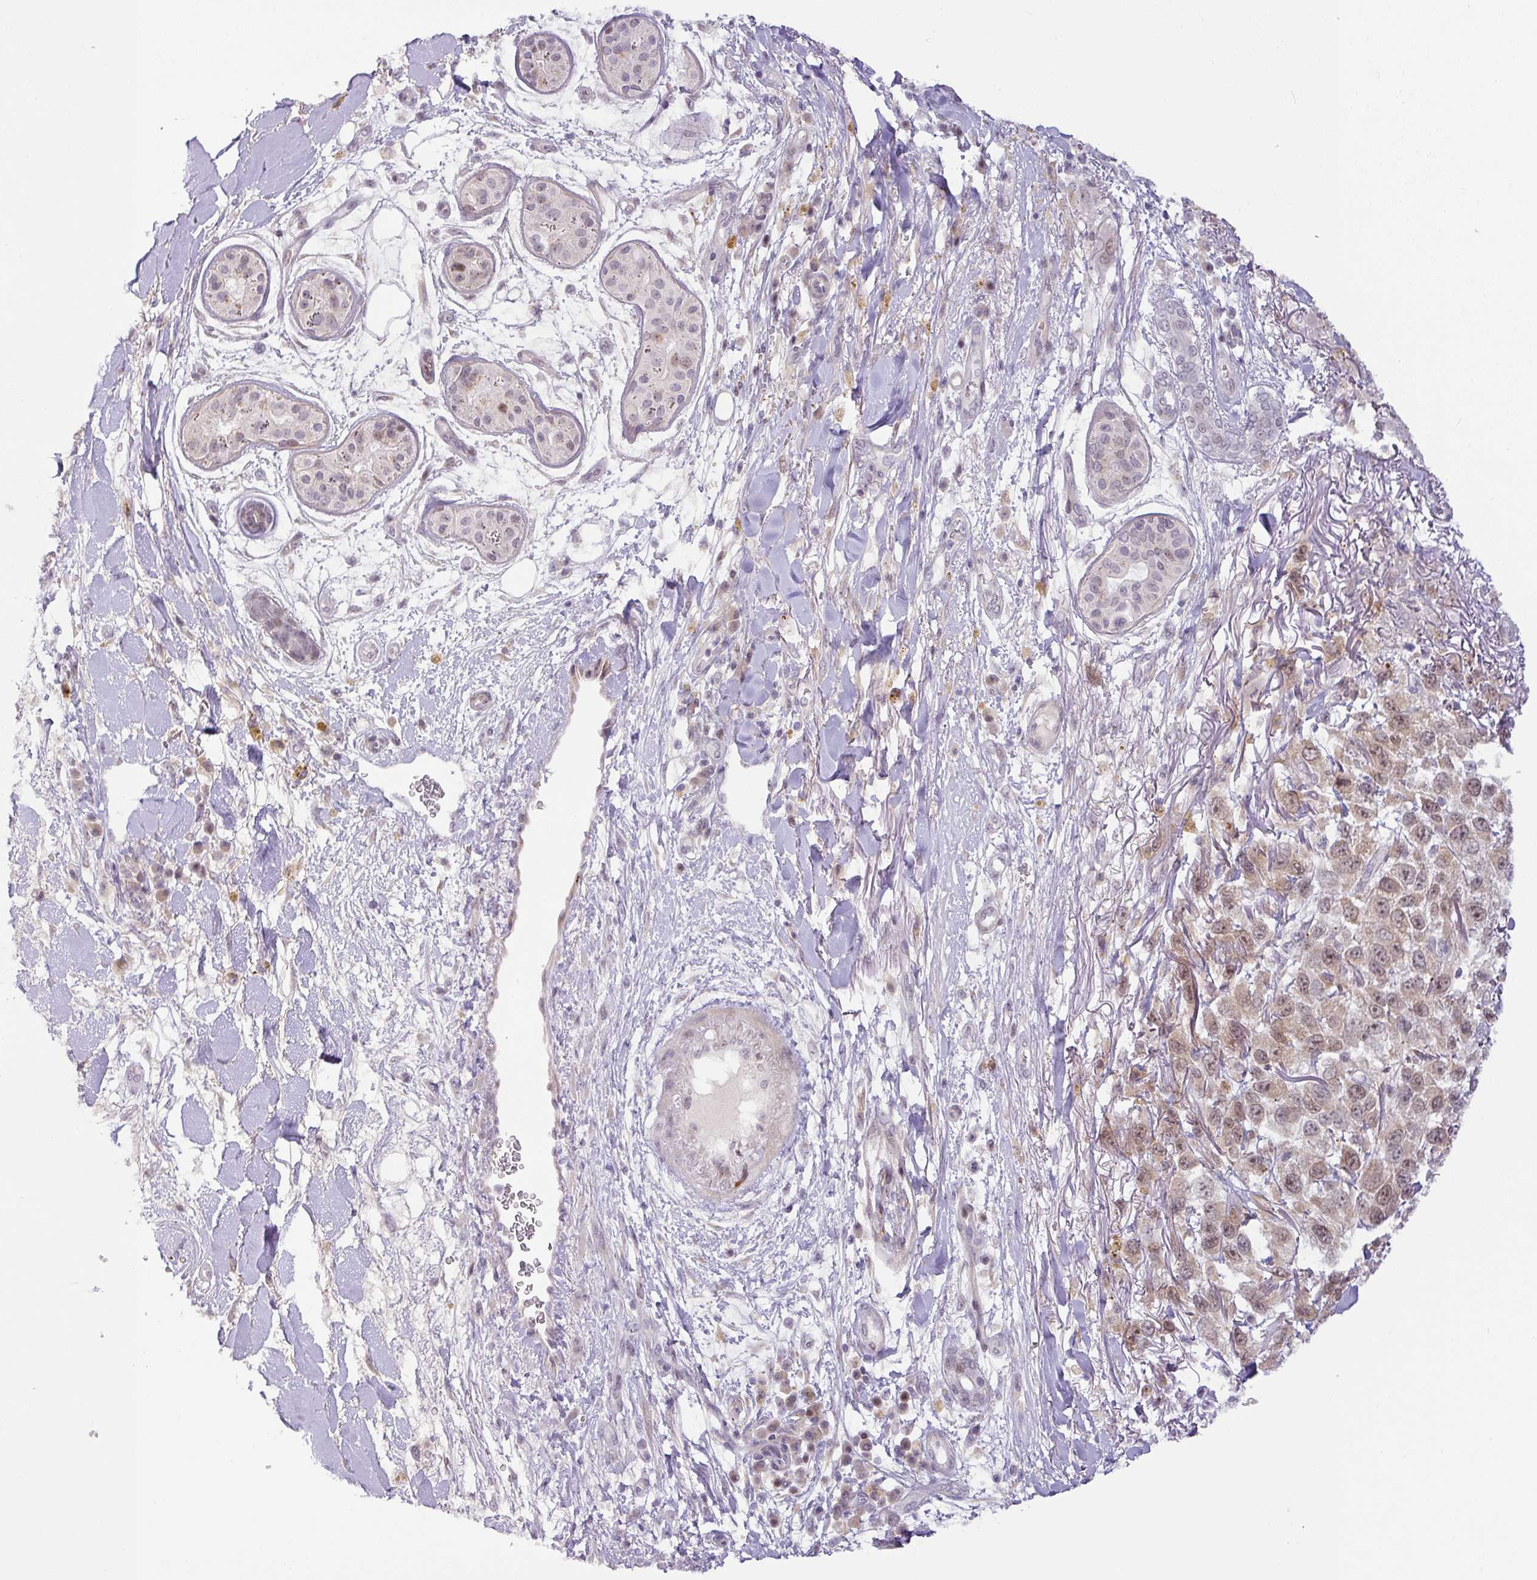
{"staining": {"intensity": "moderate", "quantity": ">75%", "location": "nuclear"}, "tissue": "melanoma", "cell_type": "Tumor cells", "image_type": "cancer", "snomed": [{"axis": "morphology", "description": "Normal tissue, NOS"}, {"axis": "morphology", "description": "Malignant melanoma, NOS"}, {"axis": "topography", "description": "Skin"}], "caption": "IHC staining of melanoma, which displays medium levels of moderate nuclear expression in about >75% of tumor cells indicating moderate nuclear protein expression. The staining was performed using DAB (brown) for protein detection and nuclei were counterstained in hematoxylin (blue).", "gene": "PARP2", "patient": {"sex": "female", "age": 96}}